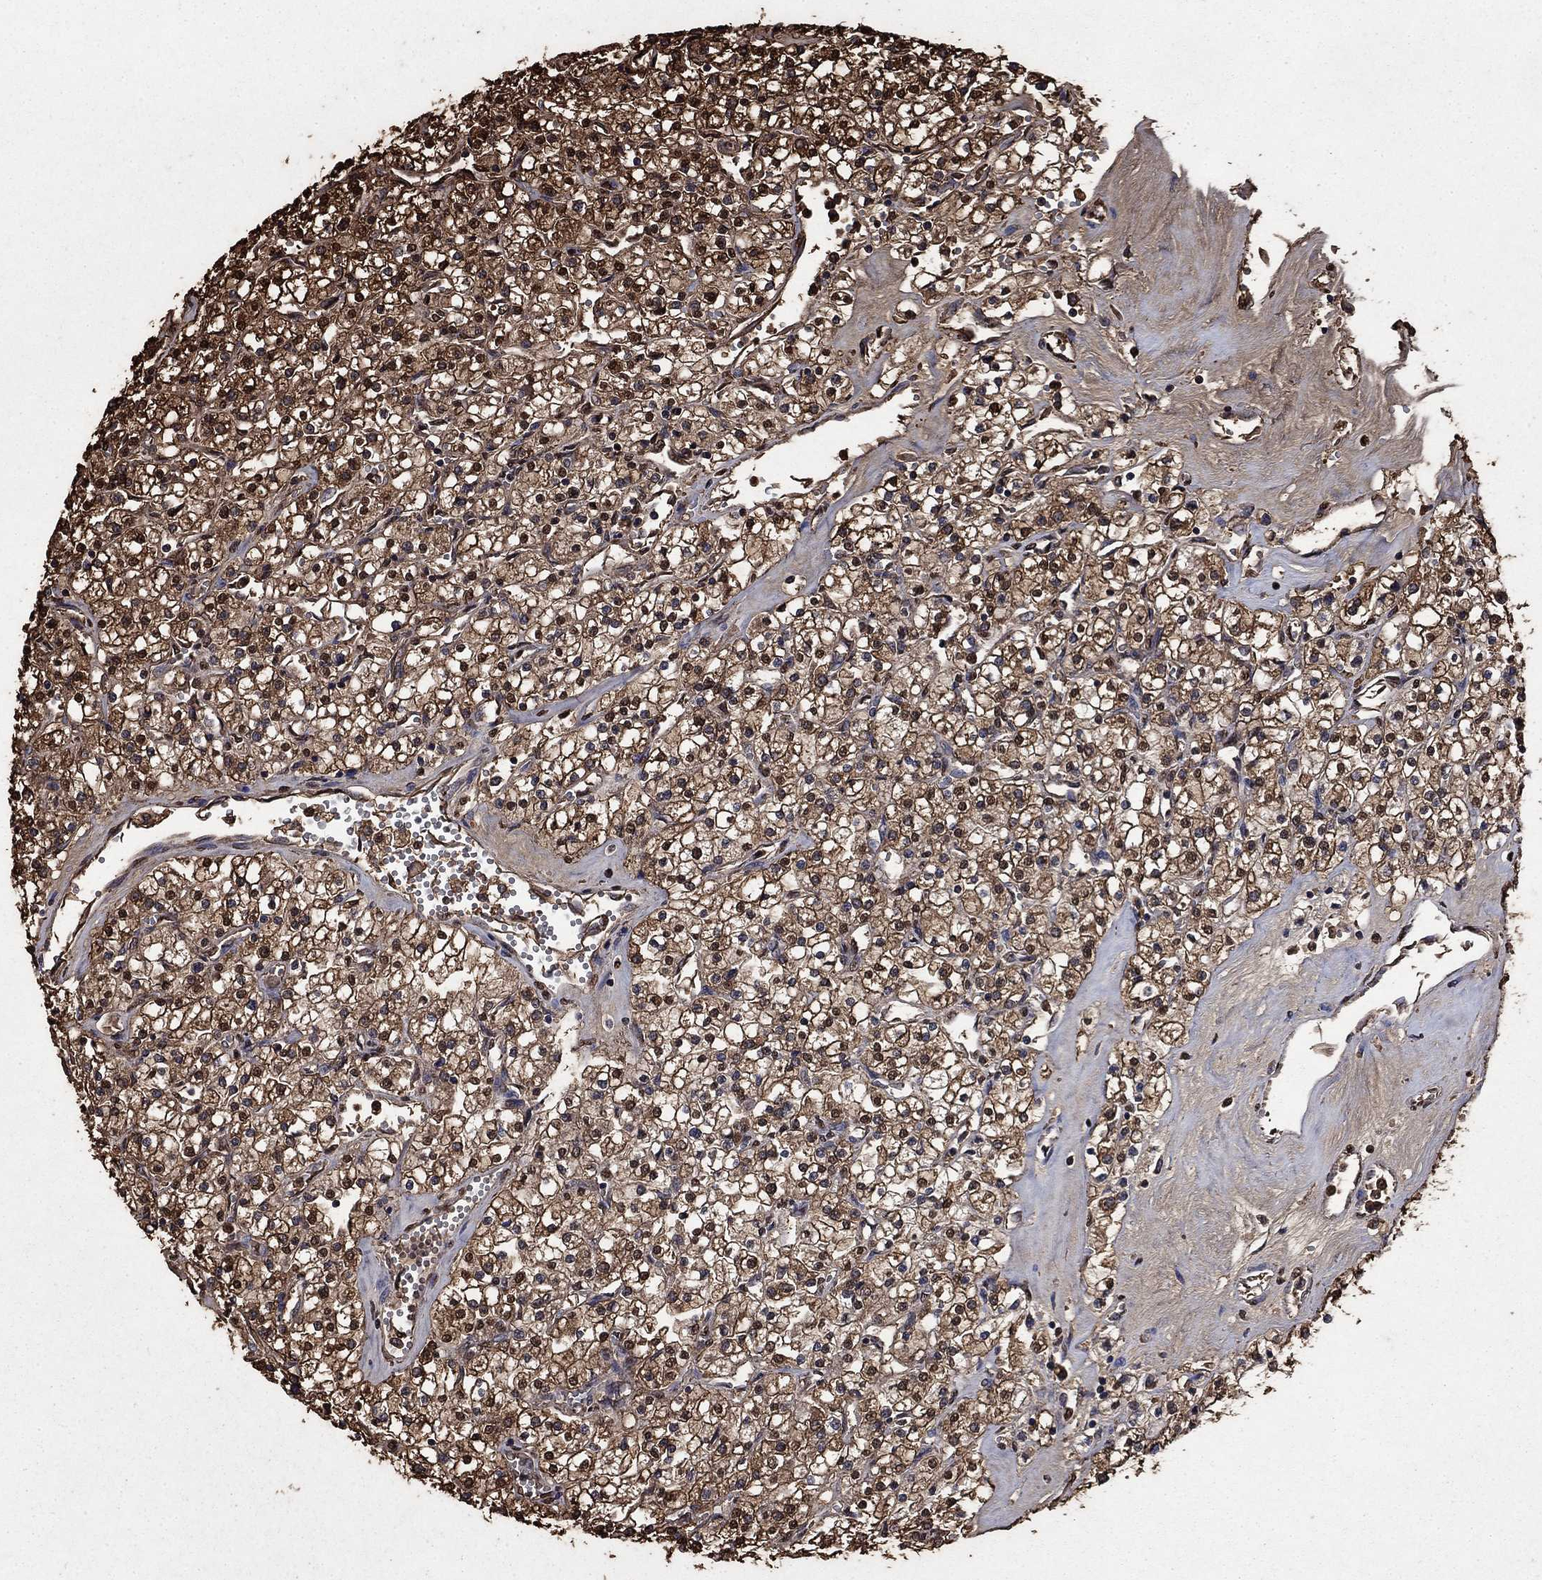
{"staining": {"intensity": "strong", "quantity": ">75%", "location": "cytoplasmic/membranous,nuclear"}, "tissue": "renal cancer", "cell_type": "Tumor cells", "image_type": "cancer", "snomed": [{"axis": "morphology", "description": "Adenocarcinoma, NOS"}, {"axis": "topography", "description": "Kidney"}], "caption": "Protein expression analysis of human renal adenocarcinoma reveals strong cytoplasmic/membranous and nuclear positivity in approximately >75% of tumor cells.", "gene": "GAPDH", "patient": {"sex": "male", "age": 80}}